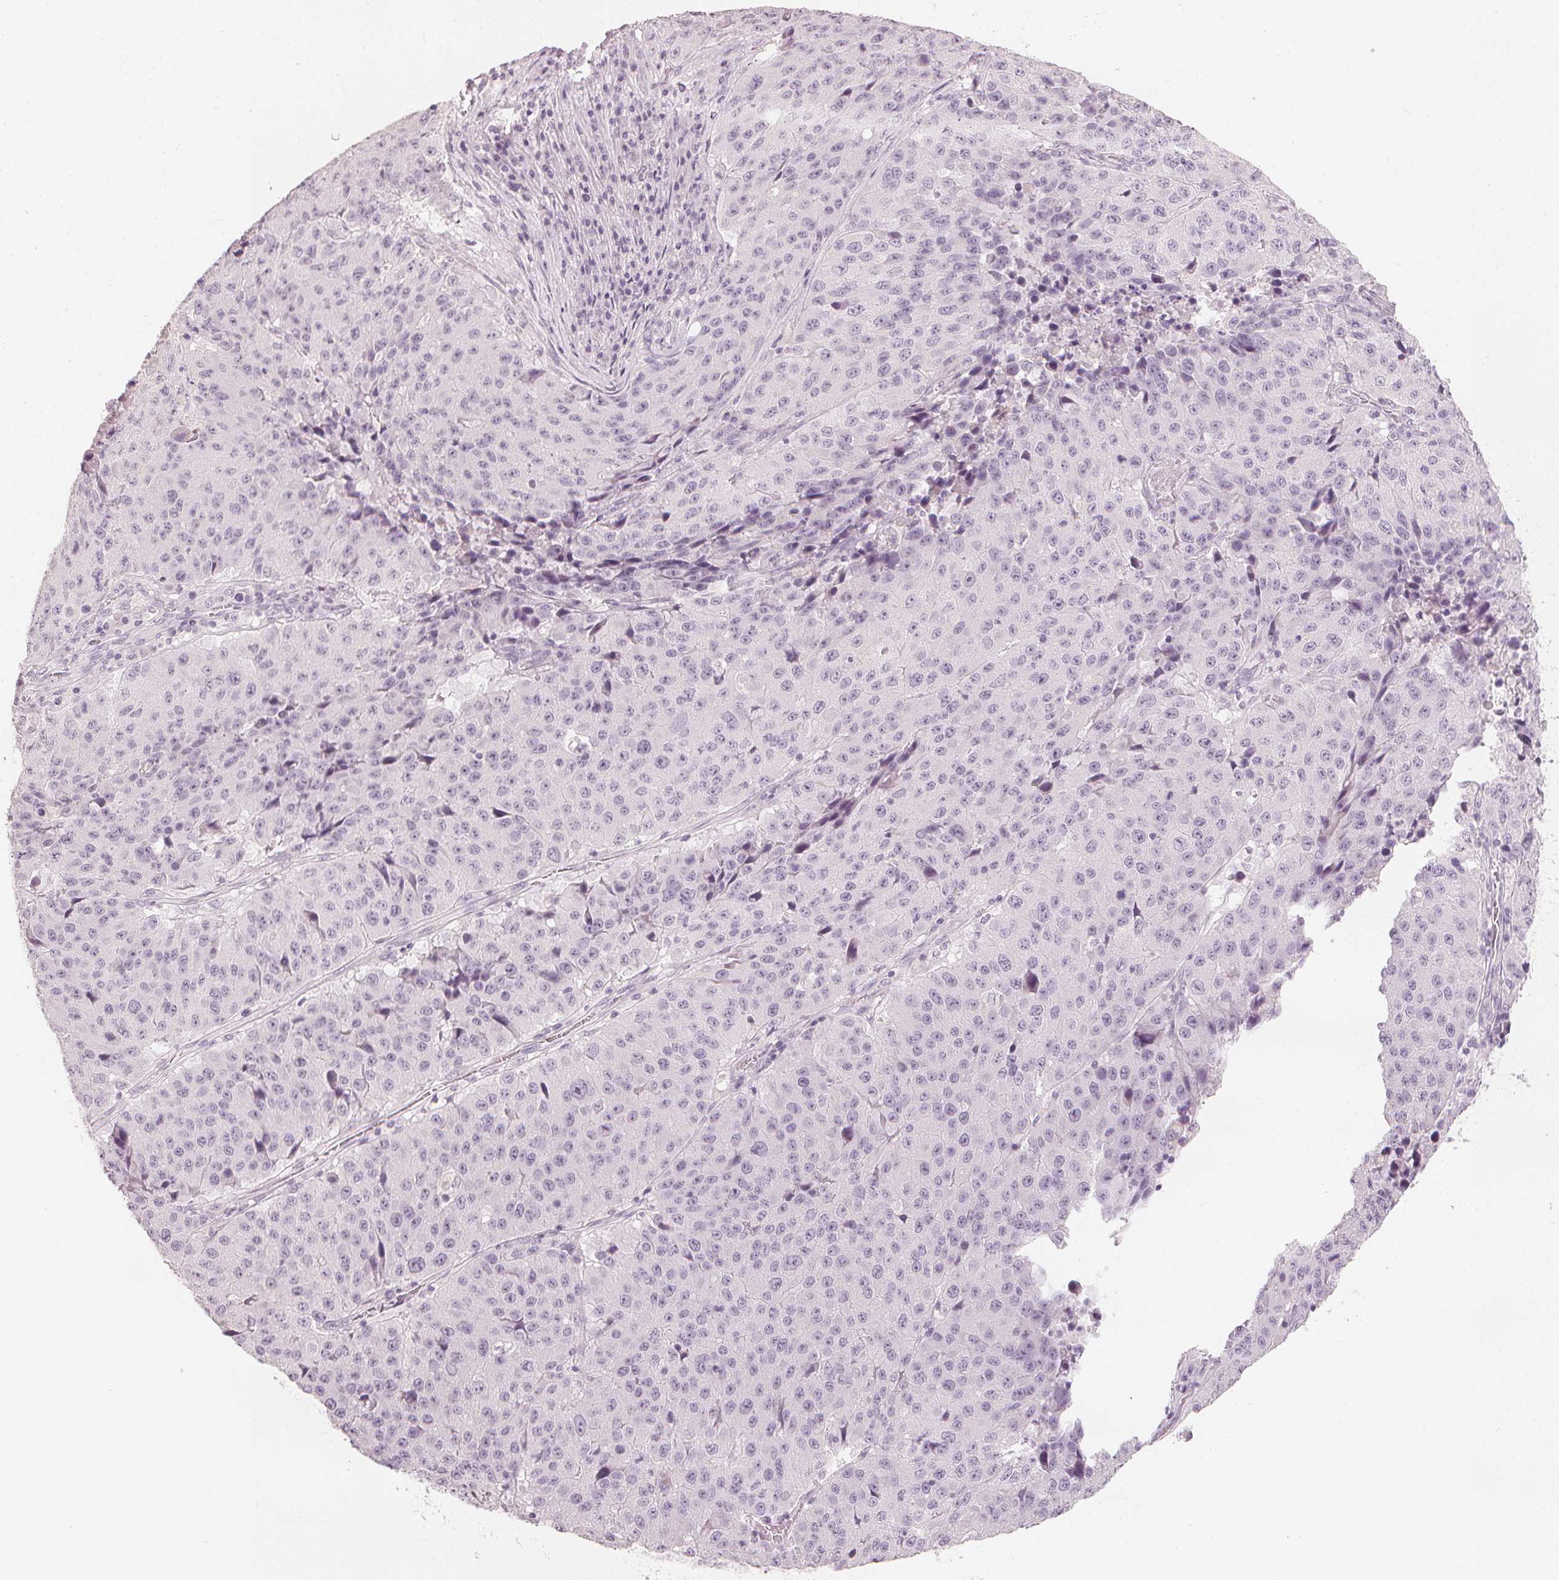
{"staining": {"intensity": "negative", "quantity": "none", "location": "none"}, "tissue": "stomach cancer", "cell_type": "Tumor cells", "image_type": "cancer", "snomed": [{"axis": "morphology", "description": "Adenocarcinoma, NOS"}, {"axis": "topography", "description": "Stomach"}], "caption": "The photomicrograph reveals no significant positivity in tumor cells of stomach cancer (adenocarcinoma).", "gene": "CALB1", "patient": {"sex": "male", "age": 71}}